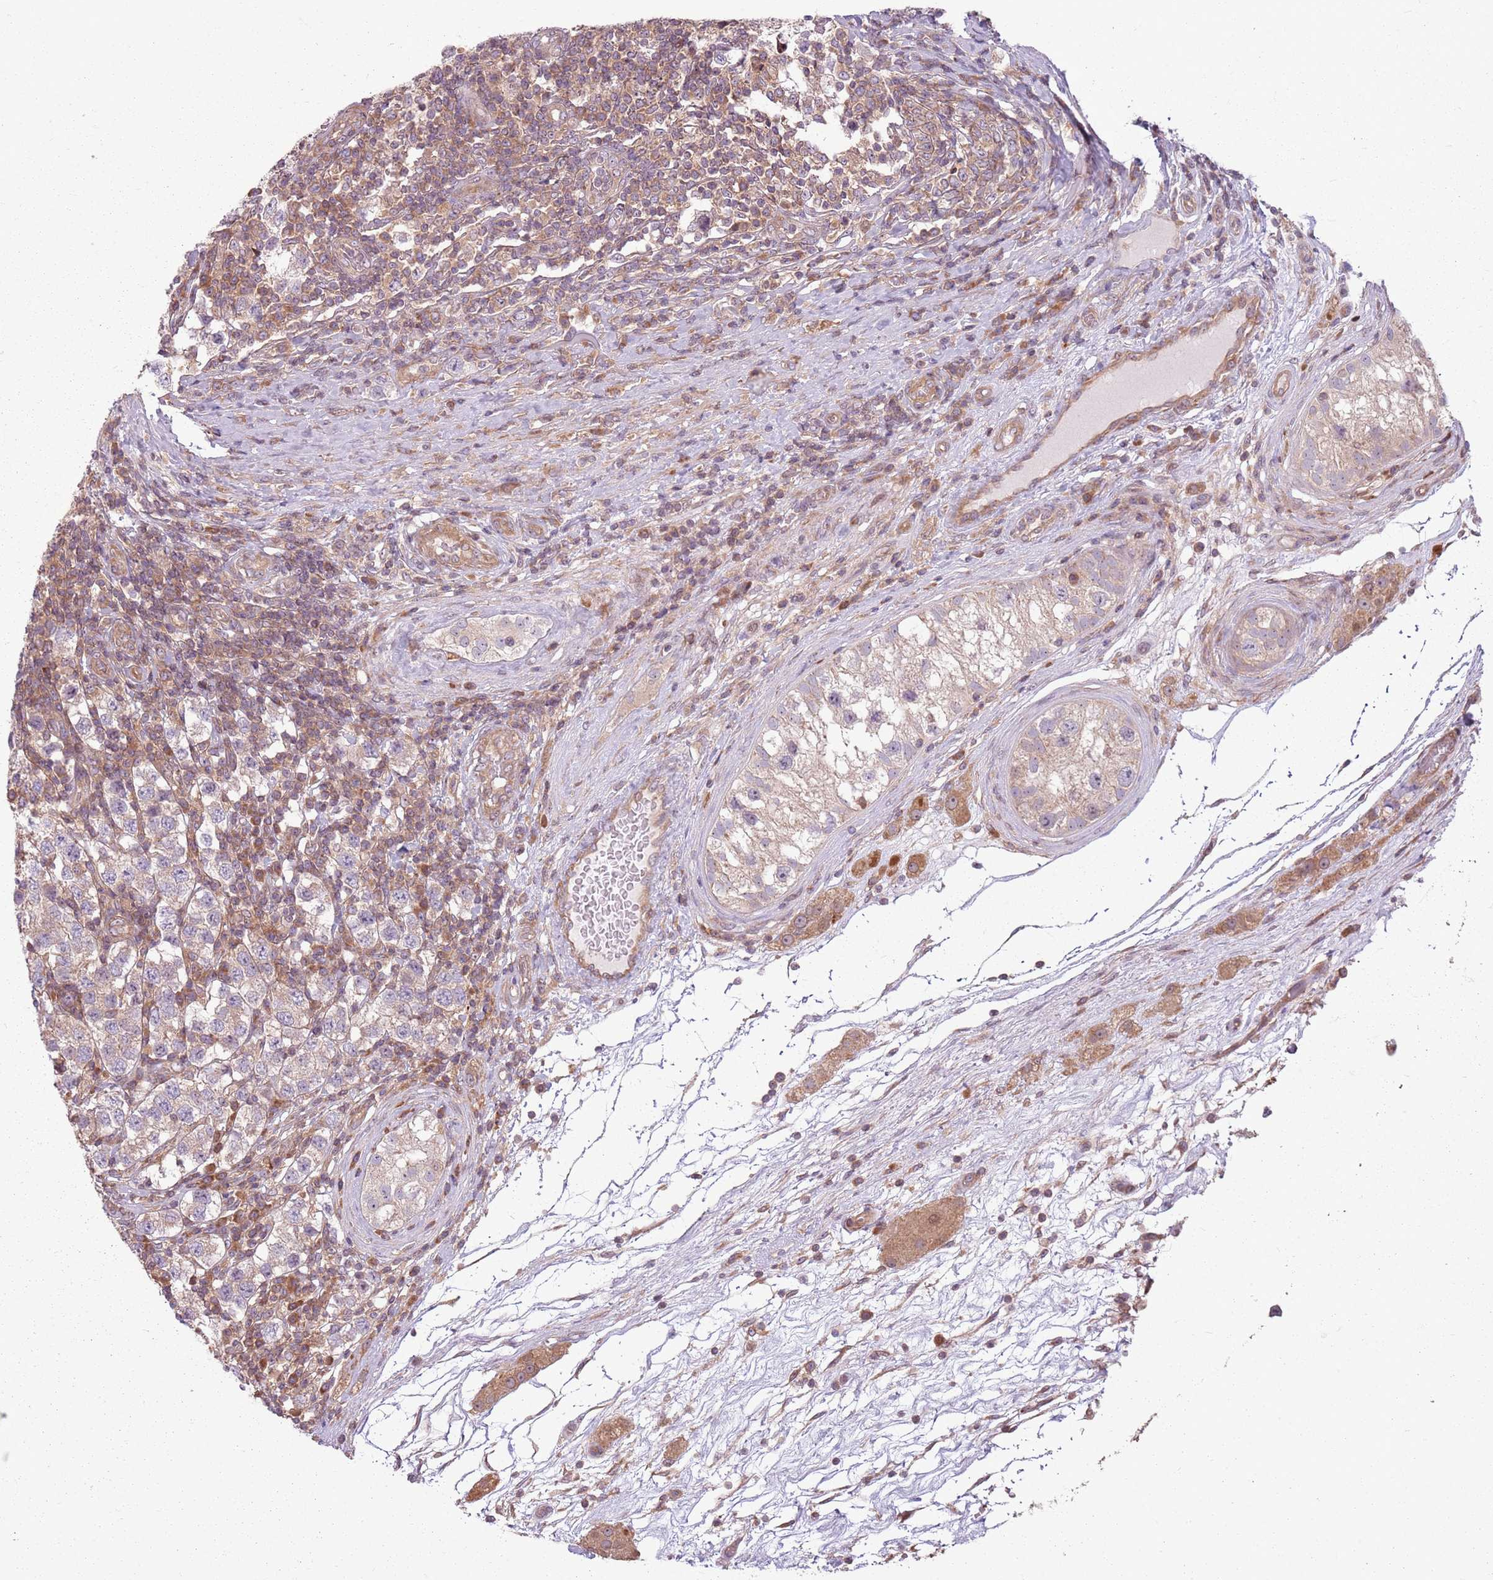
{"staining": {"intensity": "weak", "quantity": "25%-75%", "location": "cytoplasmic/membranous"}, "tissue": "testis cancer", "cell_type": "Tumor cells", "image_type": "cancer", "snomed": [{"axis": "morphology", "description": "Seminoma, NOS"}, {"axis": "topography", "description": "Testis"}], "caption": "Tumor cells reveal low levels of weak cytoplasmic/membranous expression in about 25%-75% of cells in human seminoma (testis). (Stains: DAB (3,3'-diaminobenzidine) in brown, nuclei in blue, Microscopy: brightfield microscopy at high magnification).", "gene": "RPL21", "patient": {"sex": "male", "age": 34}}